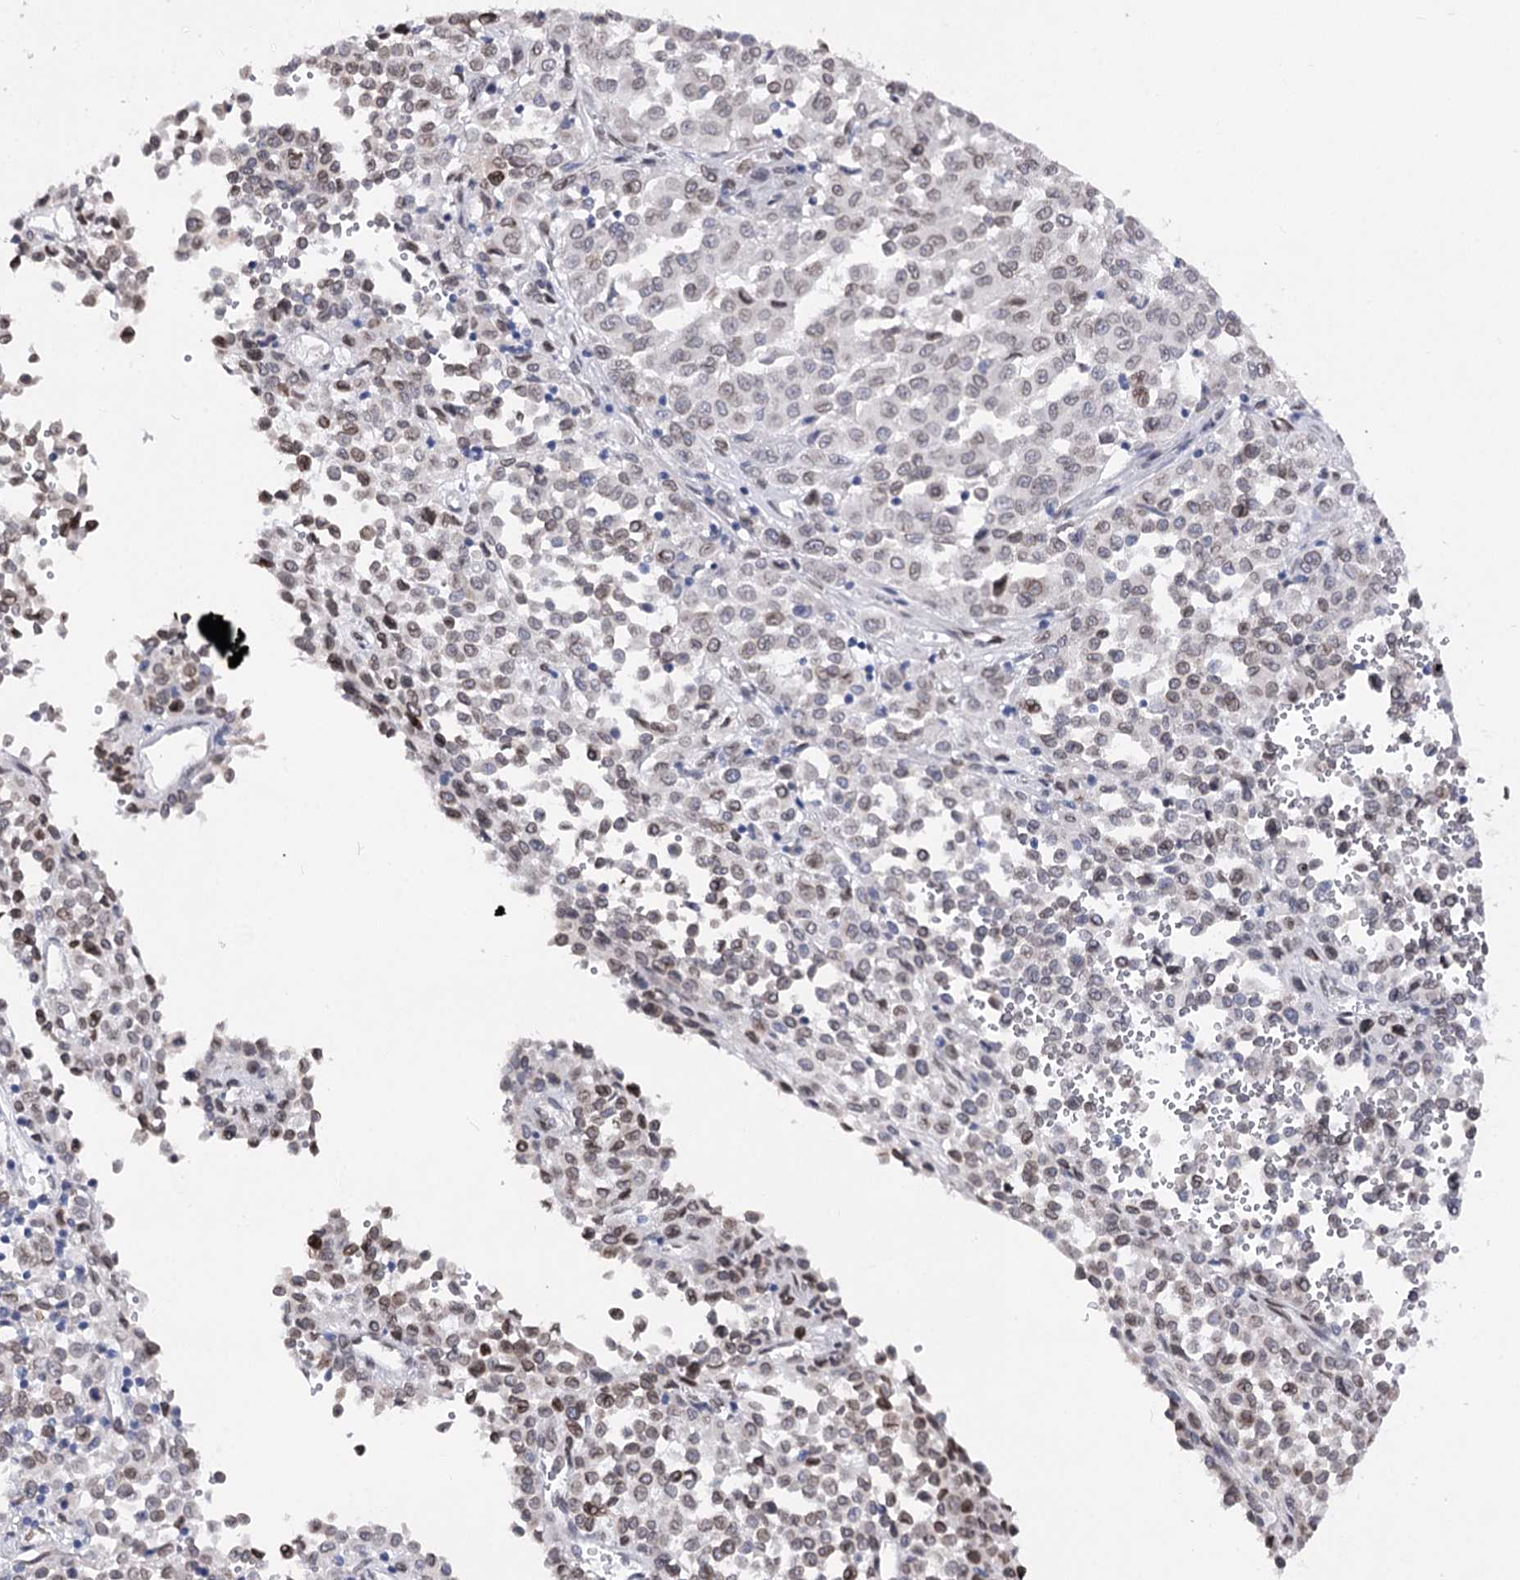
{"staining": {"intensity": "moderate", "quantity": ">75%", "location": "cytoplasmic/membranous,nuclear"}, "tissue": "melanoma", "cell_type": "Tumor cells", "image_type": "cancer", "snomed": [{"axis": "morphology", "description": "Malignant melanoma, Metastatic site"}, {"axis": "topography", "description": "Pancreas"}], "caption": "Protein analysis of malignant melanoma (metastatic site) tissue displays moderate cytoplasmic/membranous and nuclear expression in about >75% of tumor cells.", "gene": "TMEM201", "patient": {"sex": "female", "age": 30}}